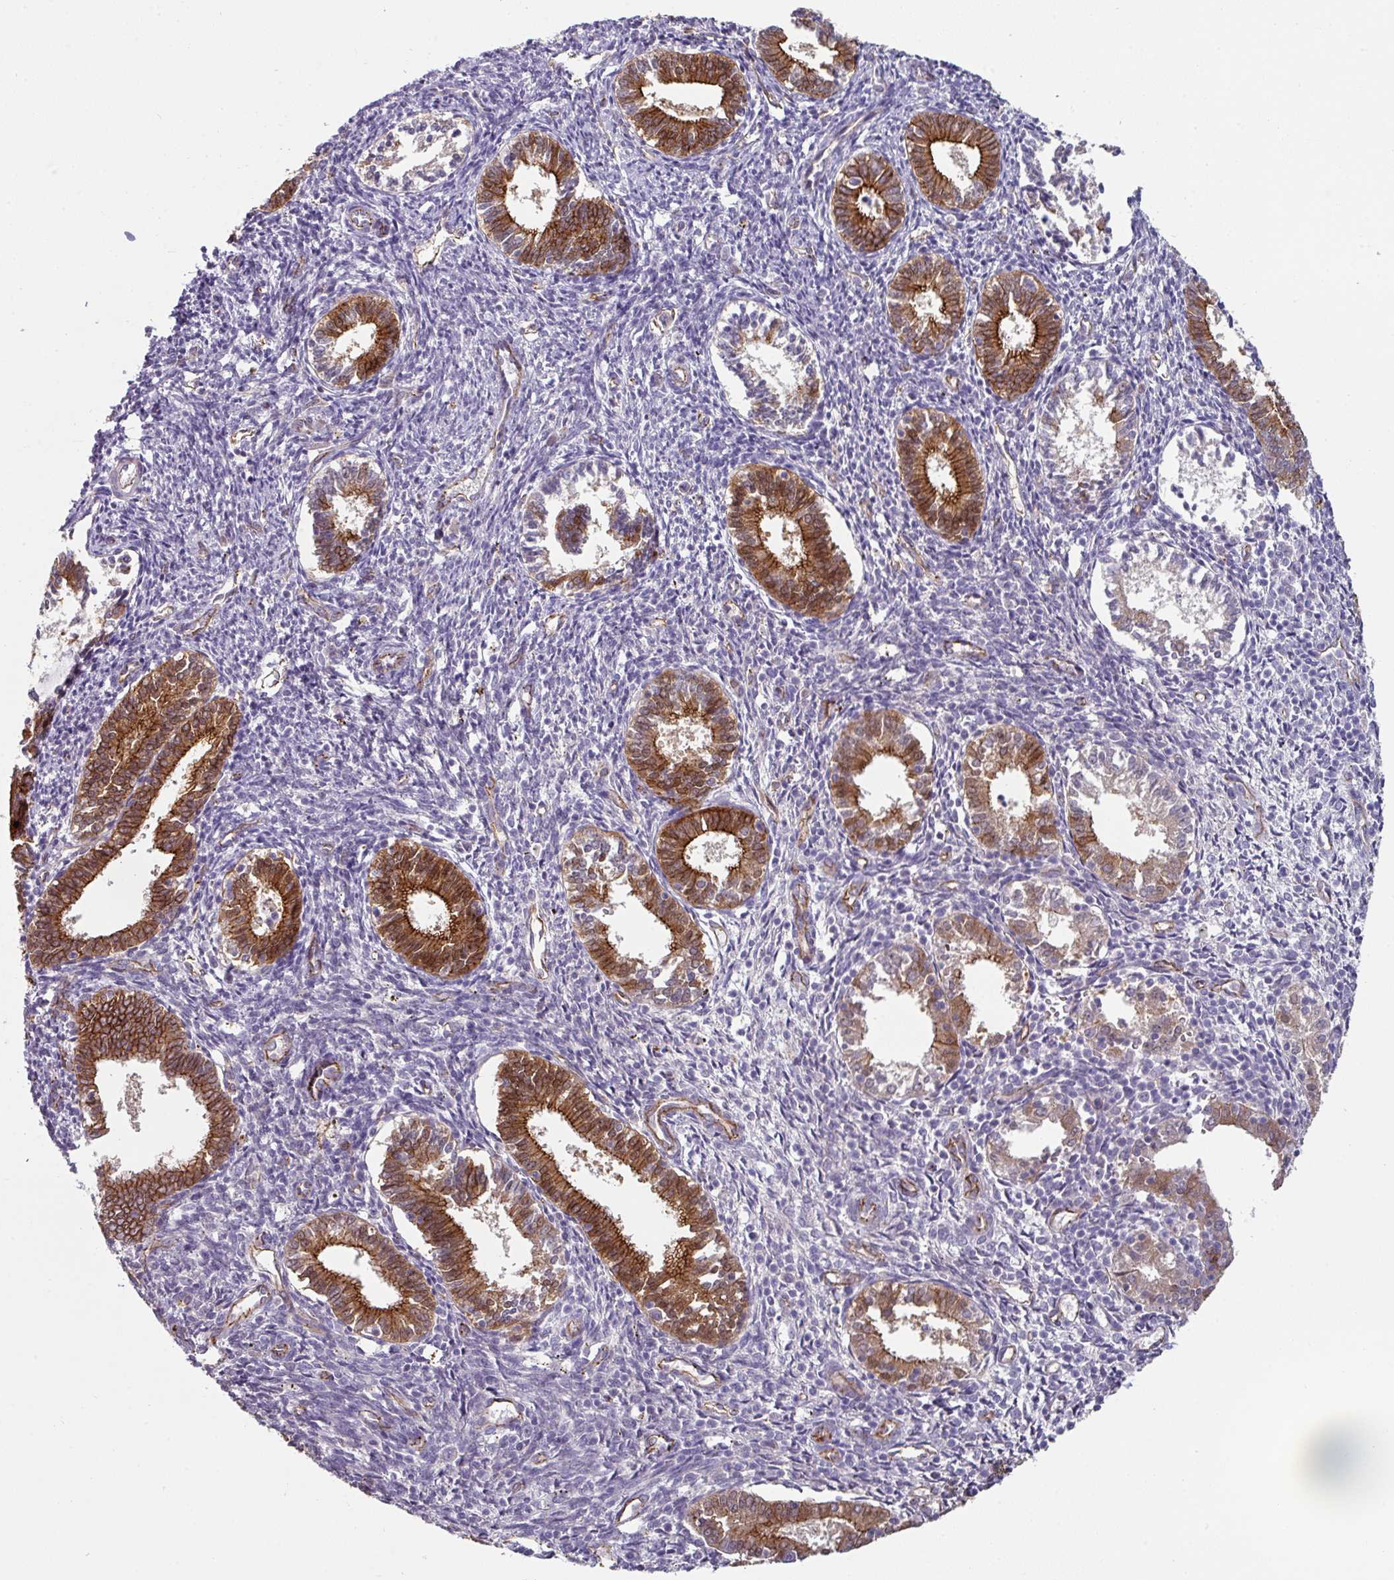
{"staining": {"intensity": "negative", "quantity": "none", "location": "none"}, "tissue": "endometrium", "cell_type": "Cells in endometrial stroma", "image_type": "normal", "snomed": [{"axis": "morphology", "description": "Normal tissue, NOS"}, {"axis": "topography", "description": "Endometrium"}], "caption": "There is no significant positivity in cells in endometrial stroma of endometrium. (DAB (3,3'-diaminobenzidine) IHC, high magnification).", "gene": "JUP", "patient": {"sex": "female", "age": 41}}